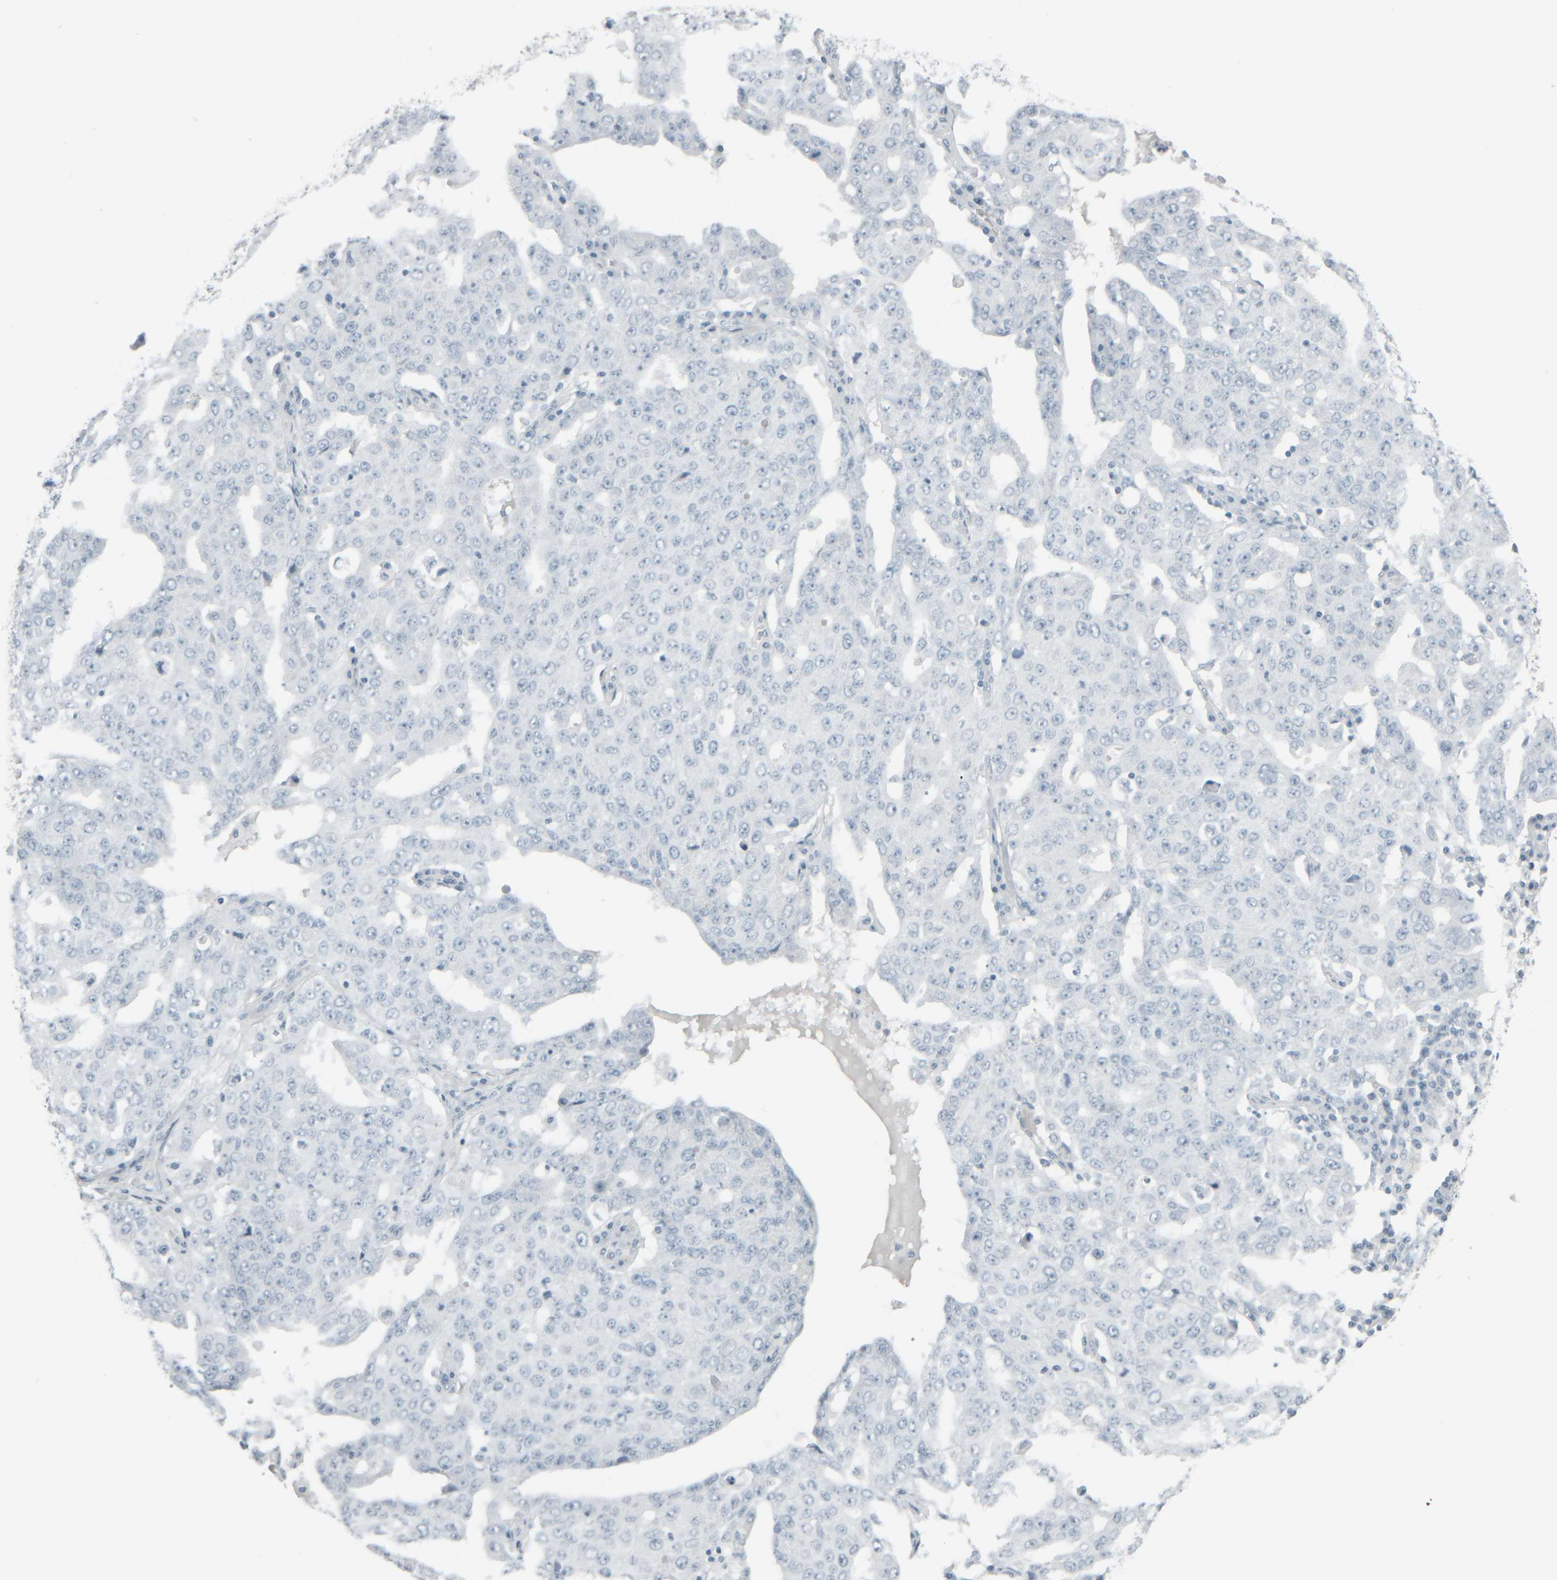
{"staining": {"intensity": "negative", "quantity": "none", "location": "none"}, "tissue": "ovarian cancer", "cell_type": "Tumor cells", "image_type": "cancer", "snomed": [{"axis": "morphology", "description": "Carcinoma, endometroid"}, {"axis": "topography", "description": "Ovary"}], "caption": "Tumor cells are negative for protein expression in human ovarian cancer (endometroid carcinoma).", "gene": "TPSAB1", "patient": {"sex": "female", "age": 62}}